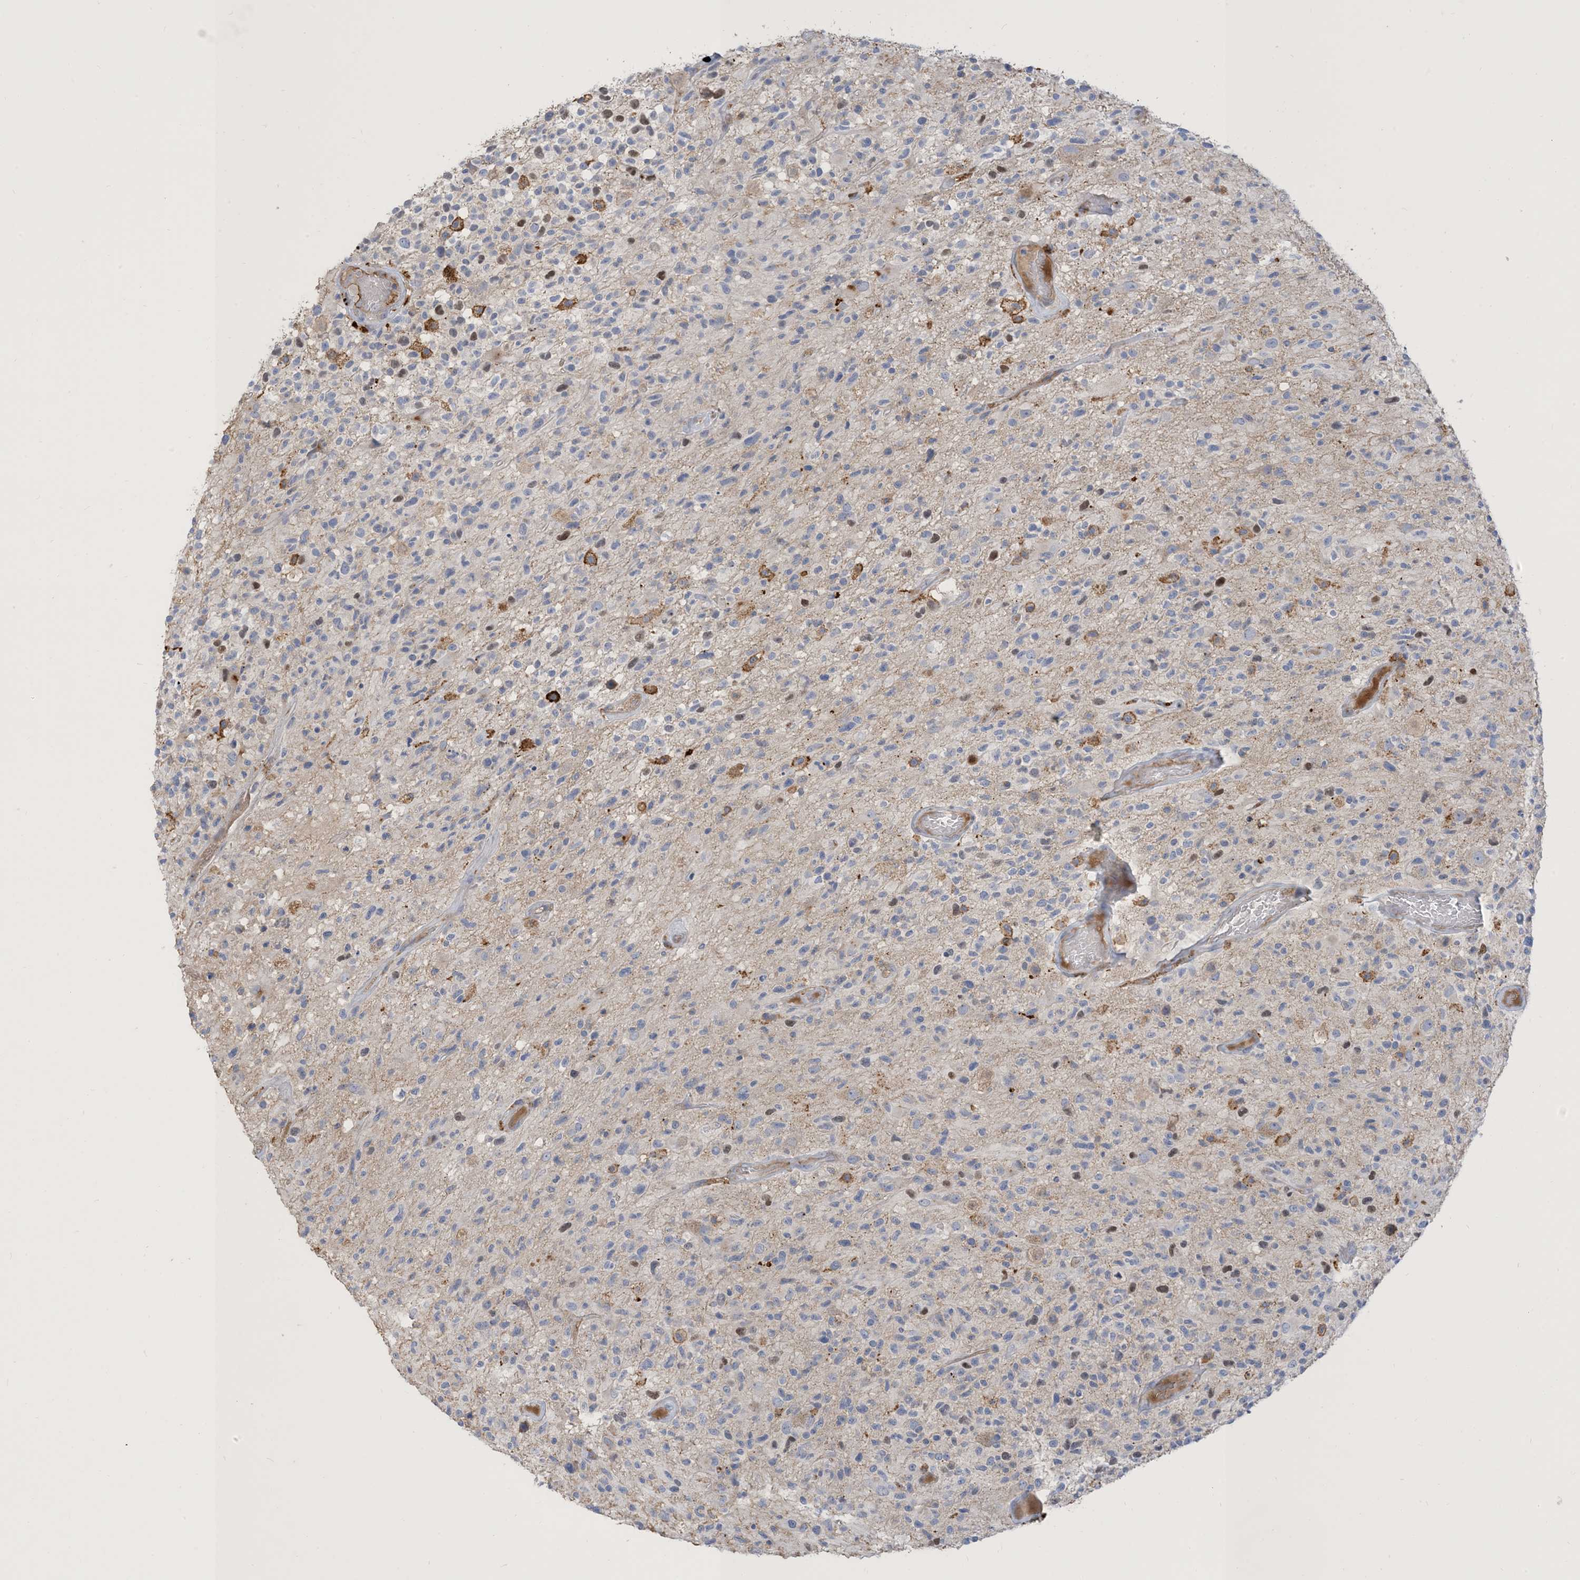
{"staining": {"intensity": "negative", "quantity": "none", "location": "none"}, "tissue": "glioma", "cell_type": "Tumor cells", "image_type": "cancer", "snomed": [{"axis": "morphology", "description": "Glioma, malignant, High grade"}, {"axis": "morphology", "description": "Glioblastoma, NOS"}, {"axis": "topography", "description": "Brain"}], "caption": "The photomicrograph exhibits no significant expression in tumor cells of glioma.", "gene": "PEAR1", "patient": {"sex": "male", "age": 60}}